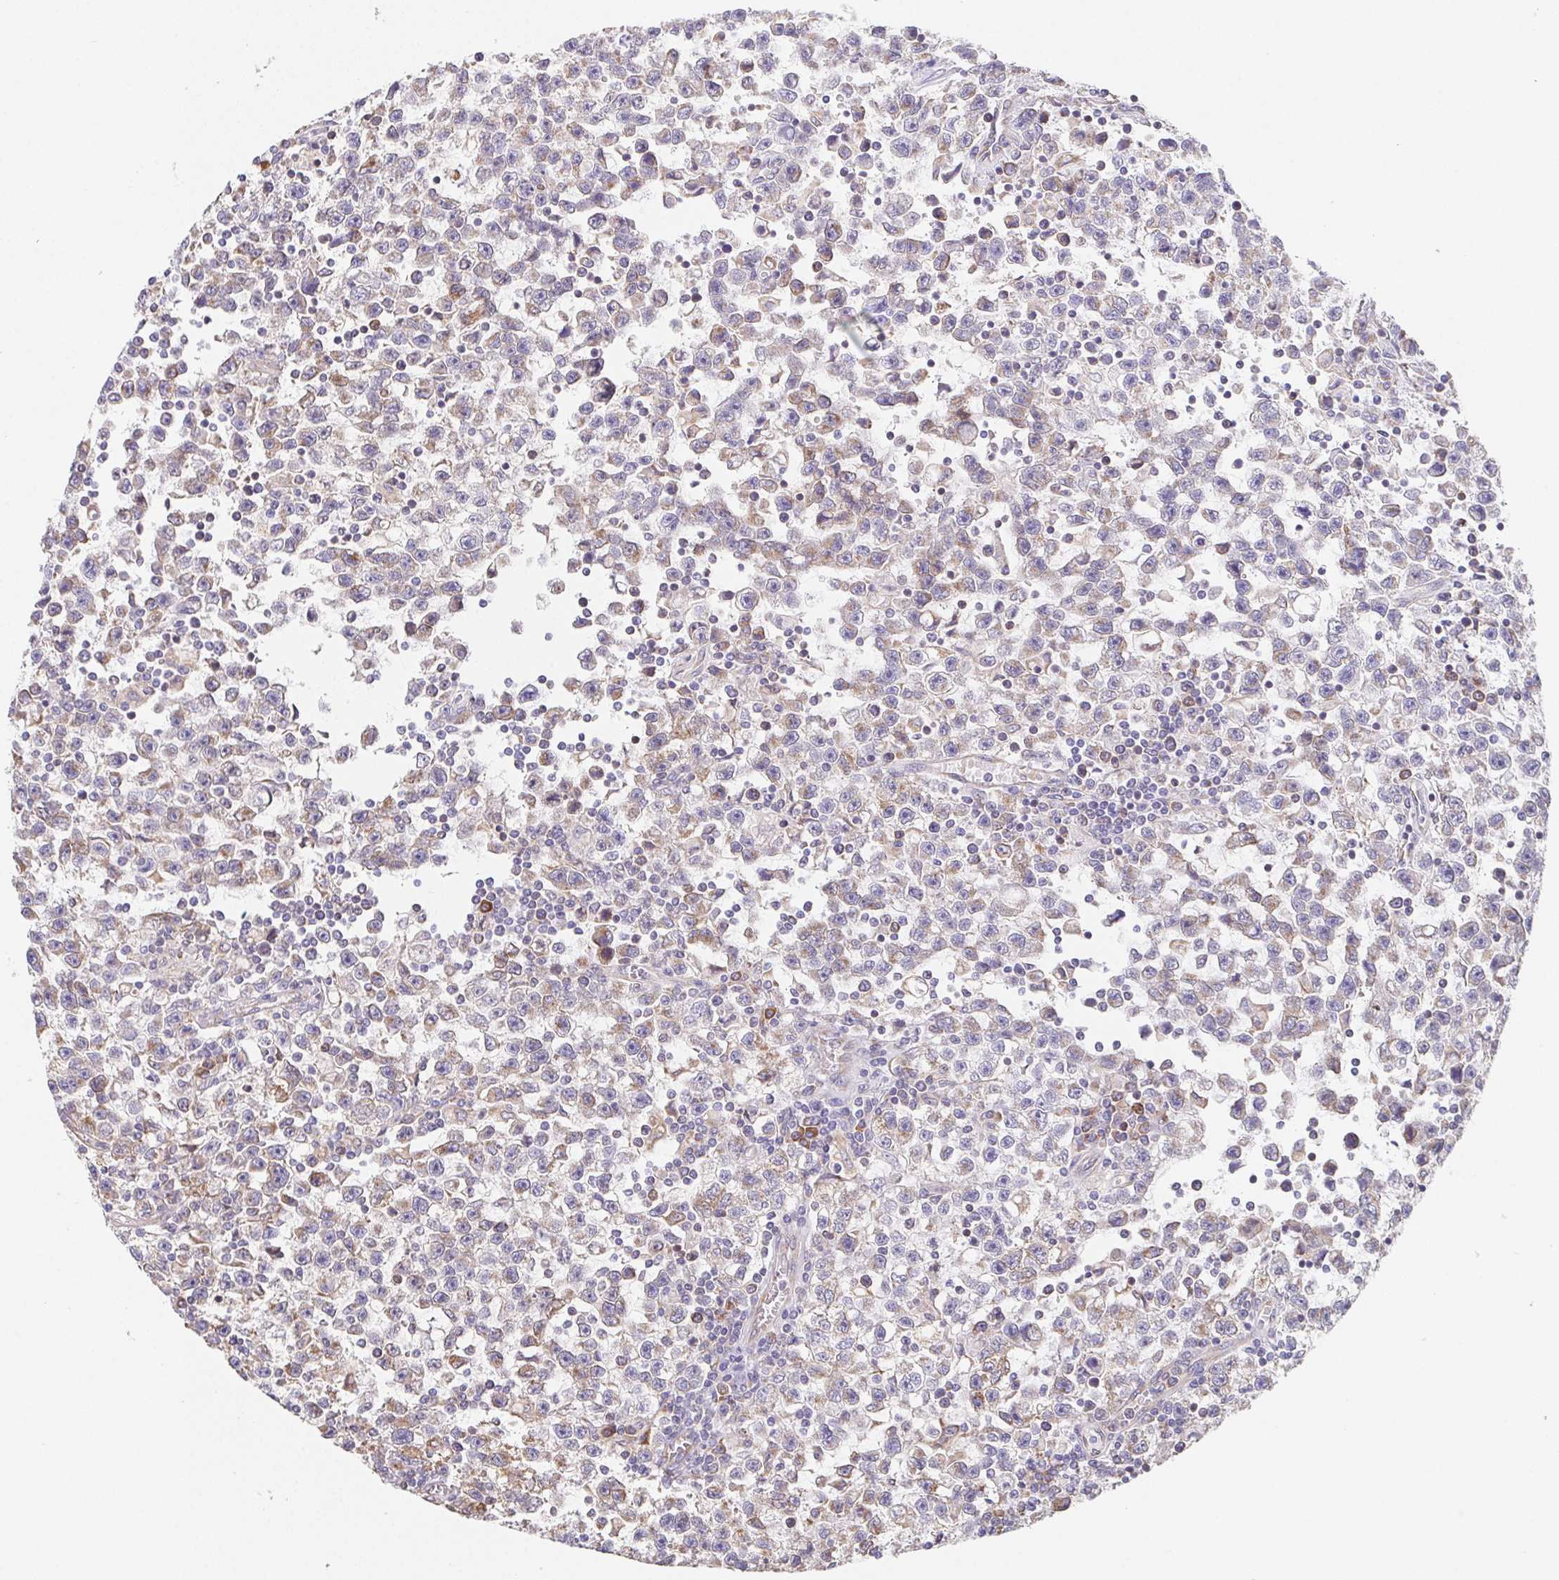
{"staining": {"intensity": "moderate", "quantity": "<25%", "location": "cytoplasmic/membranous"}, "tissue": "testis cancer", "cell_type": "Tumor cells", "image_type": "cancer", "snomed": [{"axis": "morphology", "description": "Seminoma, NOS"}, {"axis": "topography", "description": "Testis"}], "caption": "Approximately <25% of tumor cells in testis cancer show moderate cytoplasmic/membranous protein positivity as visualized by brown immunohistochemical staining.", "gene": "ADAM8", "patient": {"sex": "male", "age": 31}}